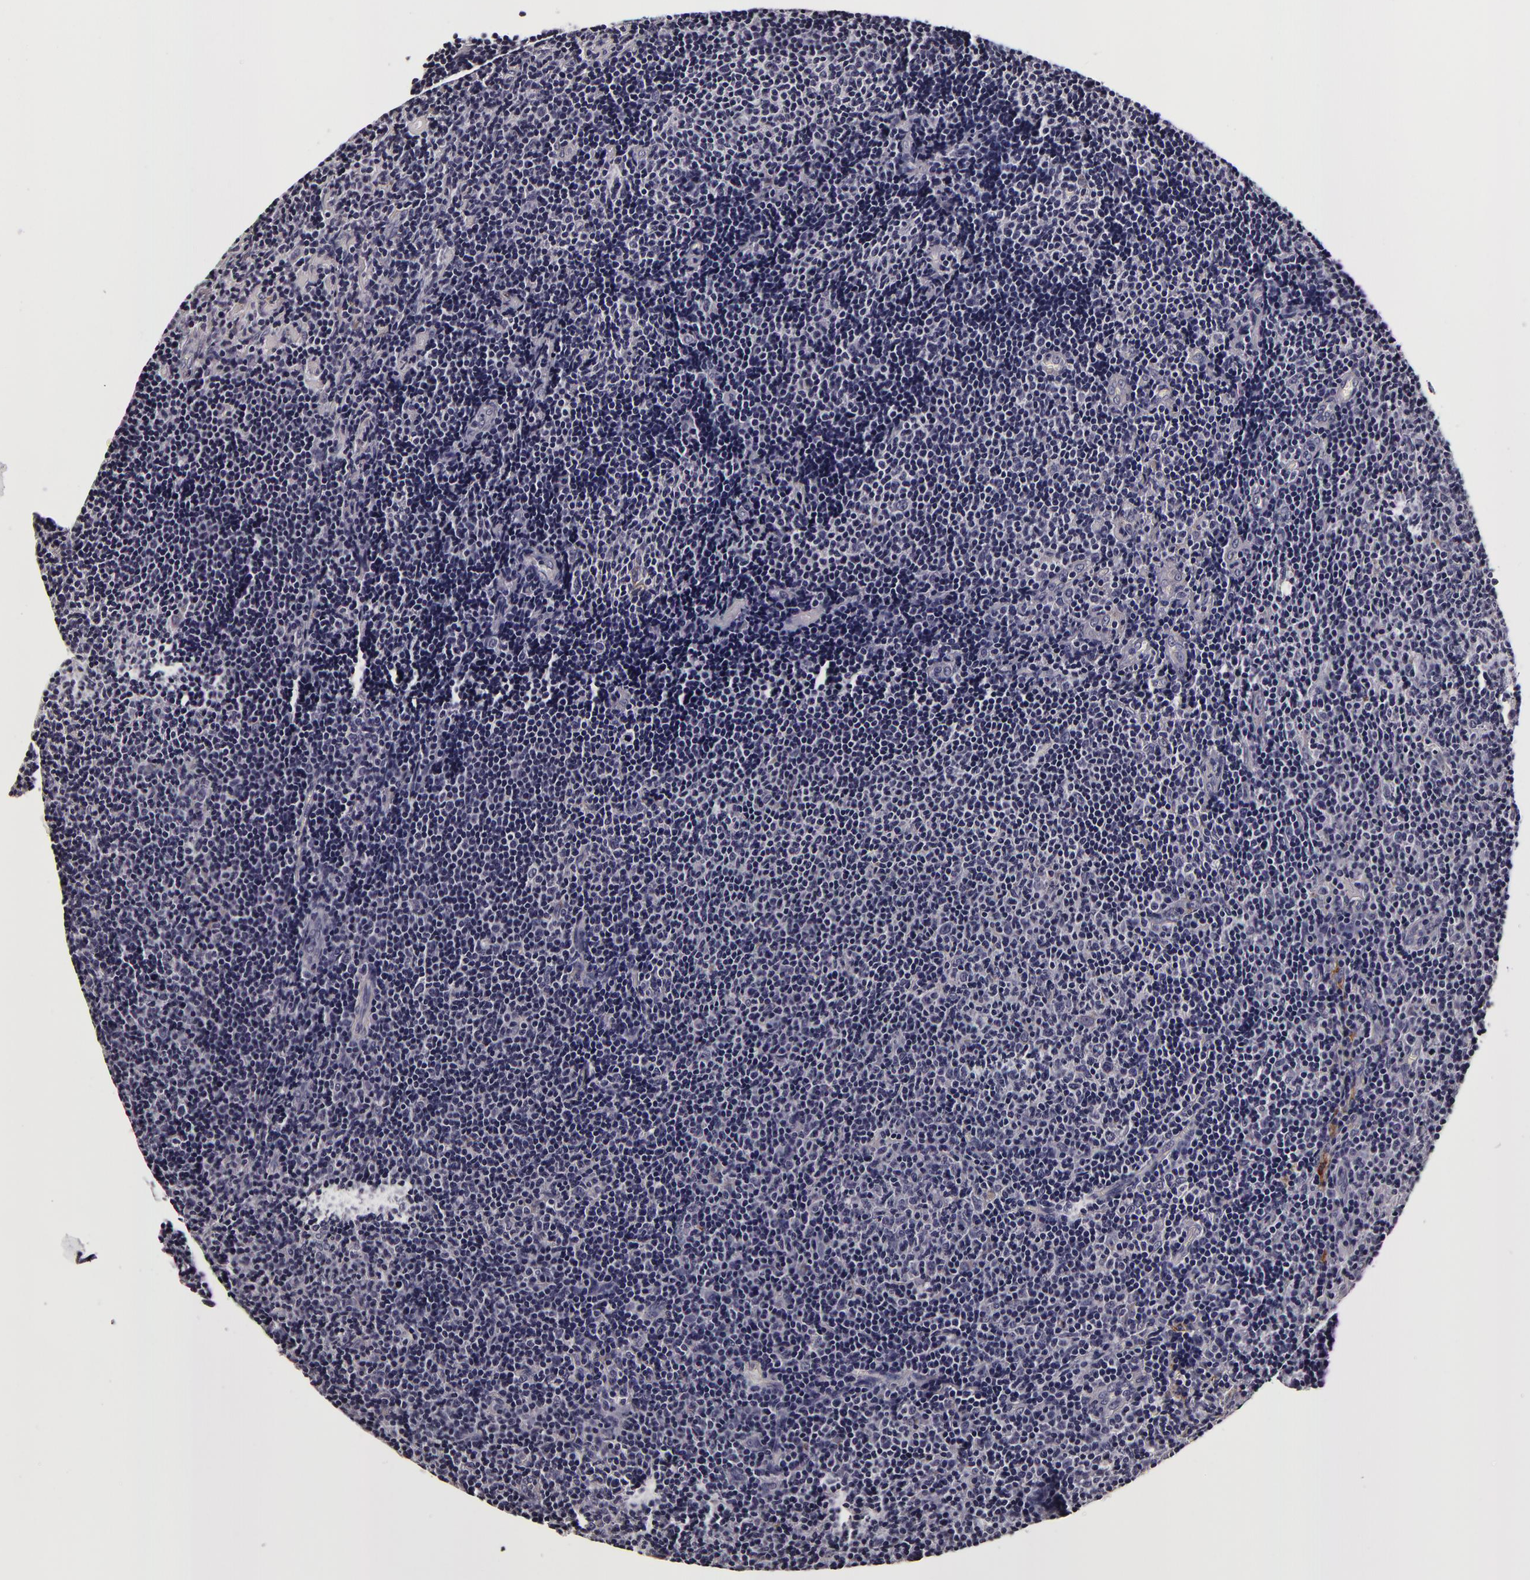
{"staining": {"intensity": "negative", "quantity": "none", "location": "none"}, "tissue": "lymphoma", "cell_type": "Tumor cells", "image_type": "cancer", "snomed": [{"axis": "morphology", "description": "Malignant lymphoma, non-Hodgkin's type, Low grade"}, {"axis": "topography", "description": "Lymph node"}], "caption": "This is a image of immunohistochemistry staining of lymphoma, which shows no expression in tumor cells.", "gene": "LGALS3BP", "patient": {"sex": "male", "age": 49}}